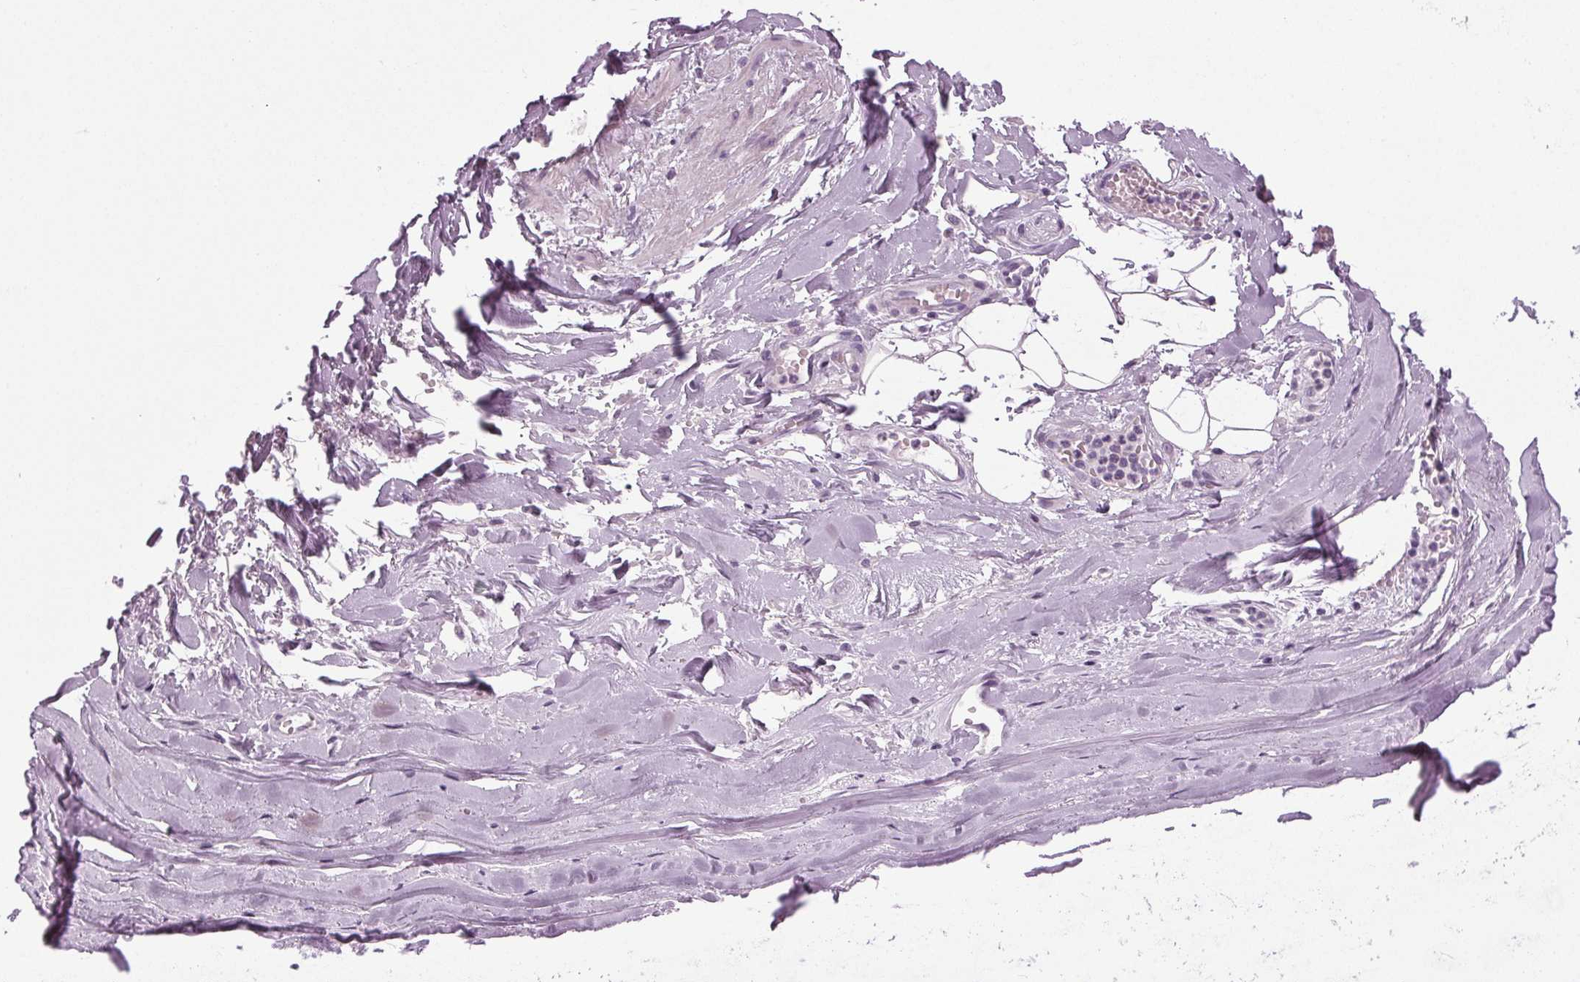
{"staining": {"intensity": "negative", "quantity": "none", "location": "none"}, "tissue": "adipose tissue", "cell_type": "Adipocytes", "image_type": "normal", "snomed": [{"axis": "morphology", "description": "Normal tissue, NOS"}, {"axis": "topography", "description": "Cartilage tissue"}, {"axis": "topography", "description": "Nasopharynx"}, {"axis": "topography", "description": "Thyroid gland"}], "caption": "This is an IHC photomicrograph of normal human adipose tissue. There is no staining in adipocytes.", "gene": "DNAH12", "patient": {"sex": "male", "age": 63}}